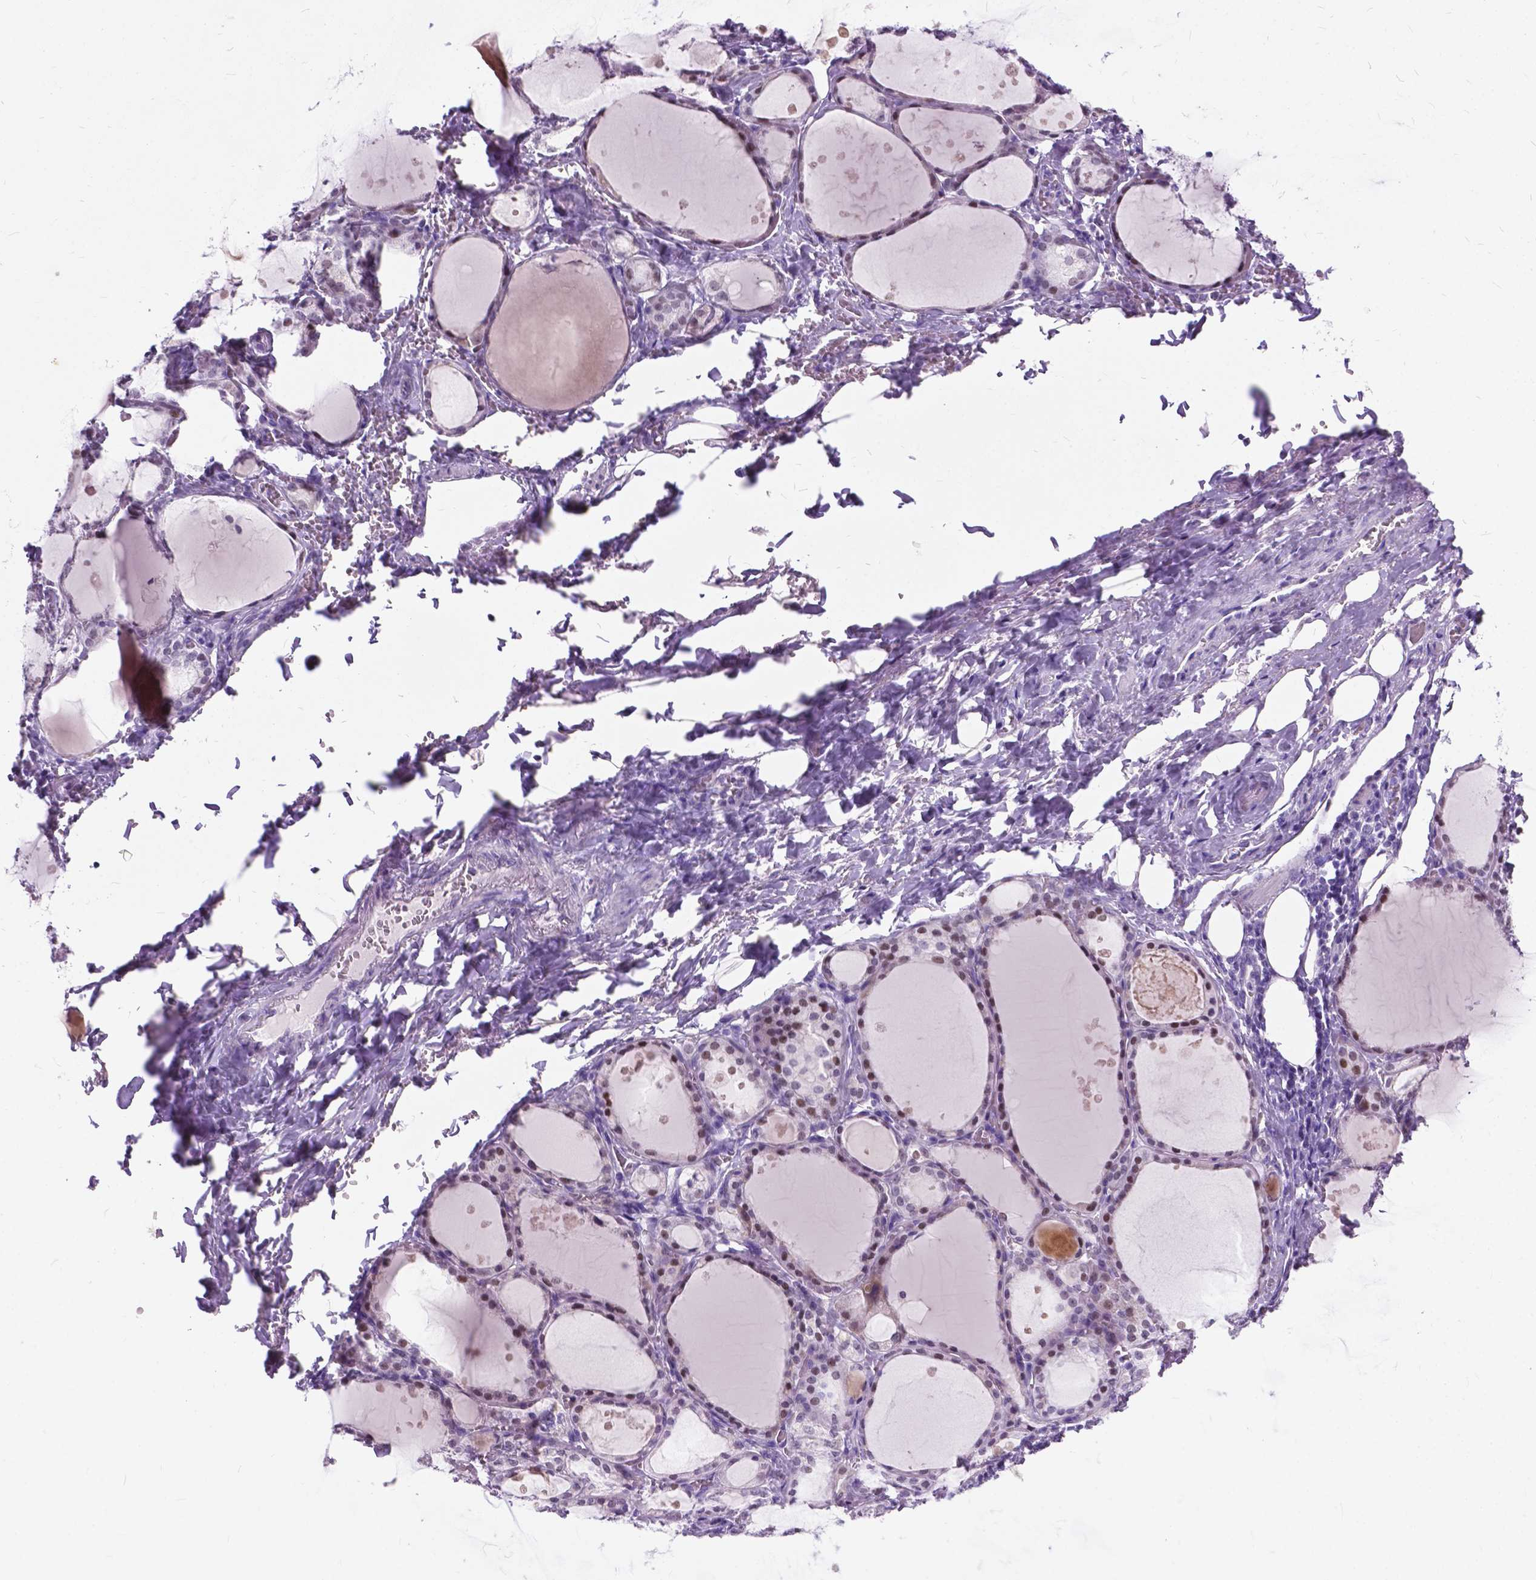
{"staining": {"intensity": "weak", "quantity": "<25%", "location": "nuclear"}, "tissue": "thyroid gland", "cell_type": "Glandular cells", "image_type": "normal", "snomed": [{"axis": "morphology", "description": "Normal tissue, NOS"}, {"axis": "topography", "description": "Thyroid gland"}], "caption": "IHC image of normal human thyroid gland stained for a protein (brown), which shows no expression in glandular cells.", "gene": "BSND", "patient": {"sex": "male", "age": 68}}